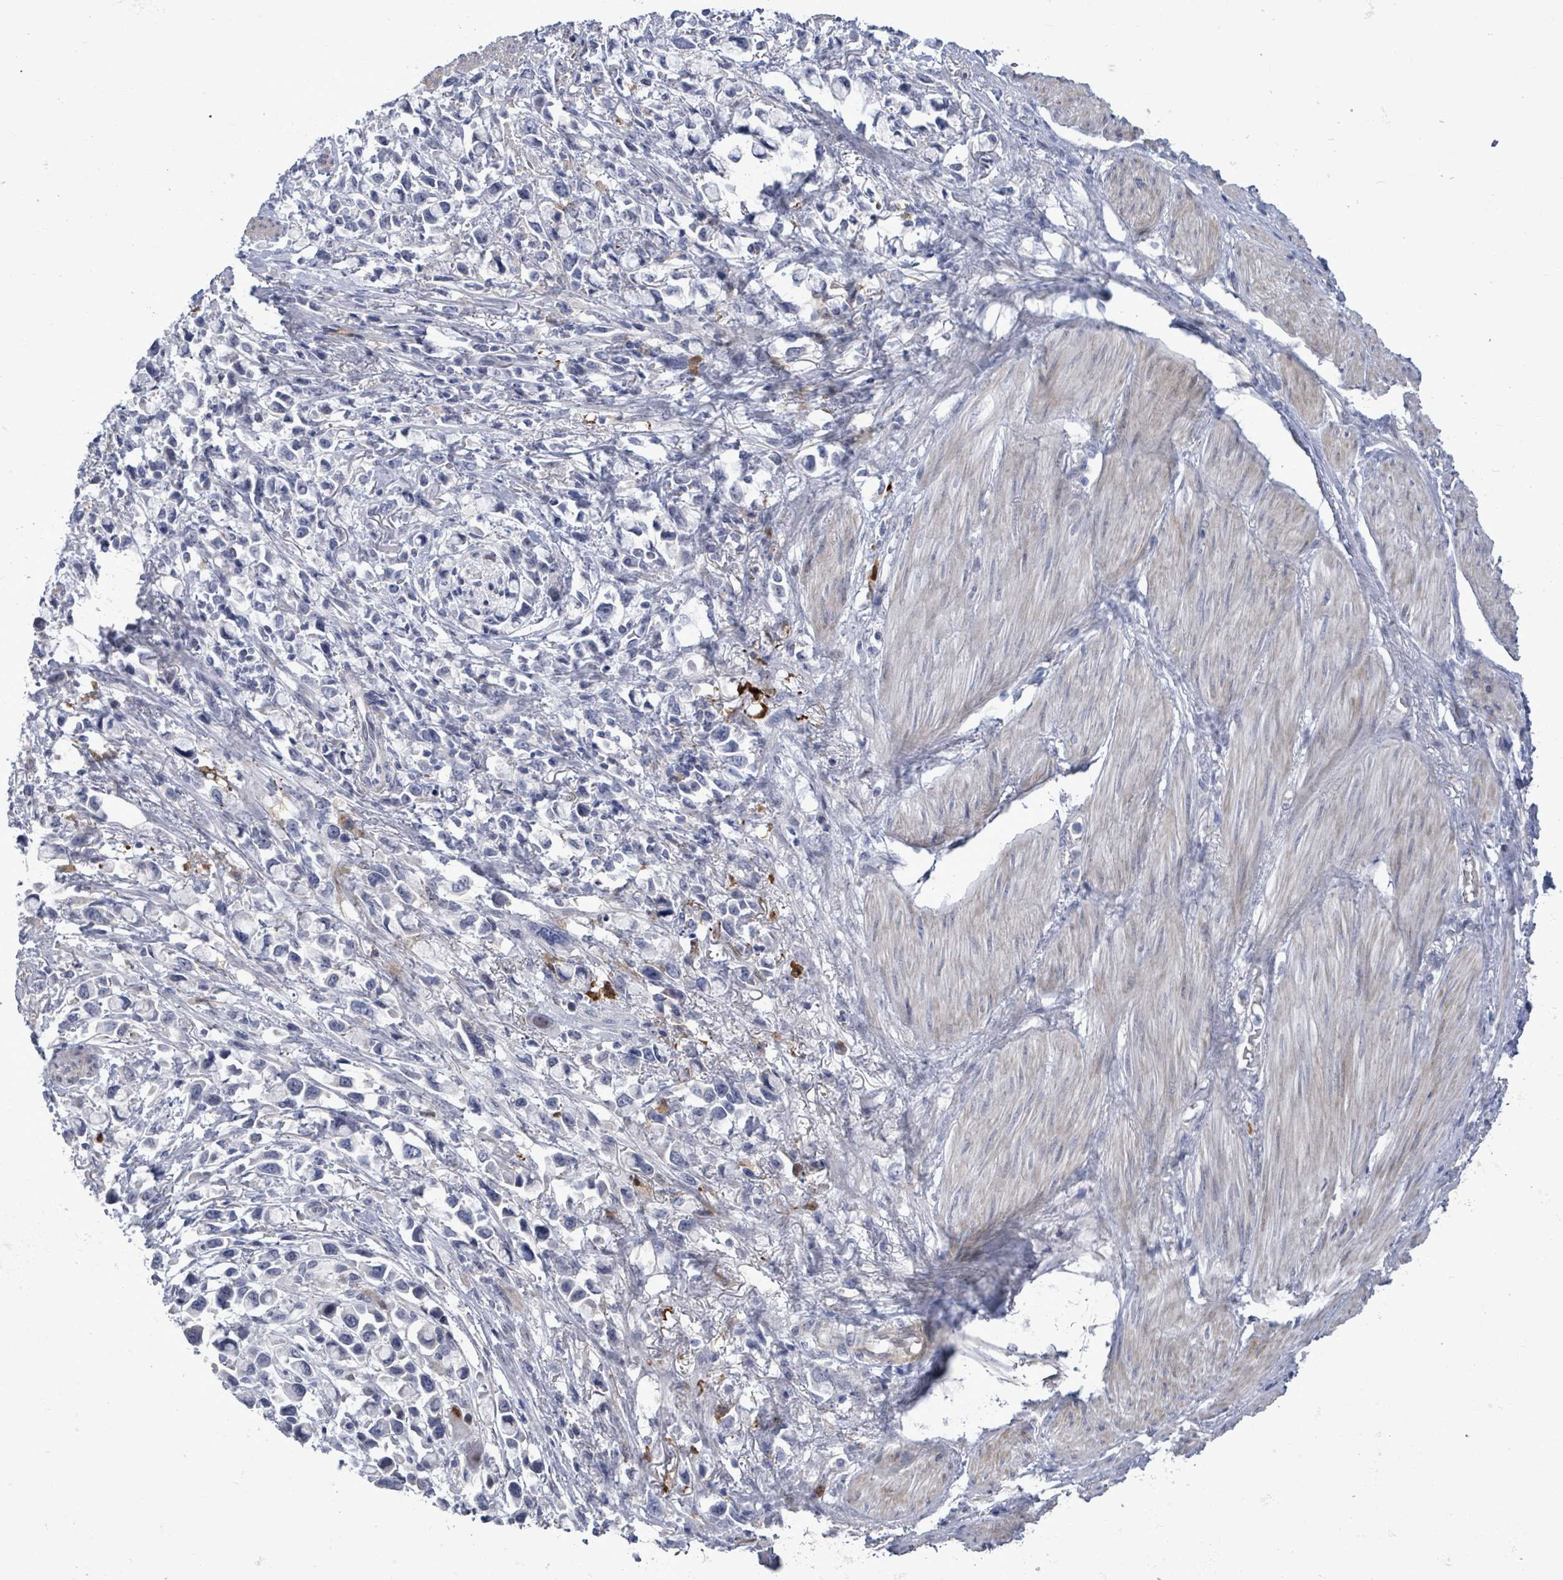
{"staining": {"intensity": "negative", "quantity": "none", "location": "none"}, "tissue": "stomach cancer", "cell_type": "Tumor cells", "image_type": "cancer", "snomed": [{"axis": "morphology", "description": "Adenocarcinoma, NOS"}, {"axis": "topography", "description": "Stomach"}], "caption": "This is an immunohistochemistry (IHC) image of stomach cancer. There is no expression in tumor cells.", "gene": "CT45A5", "patient": {"sex": "female", "age": 81}}